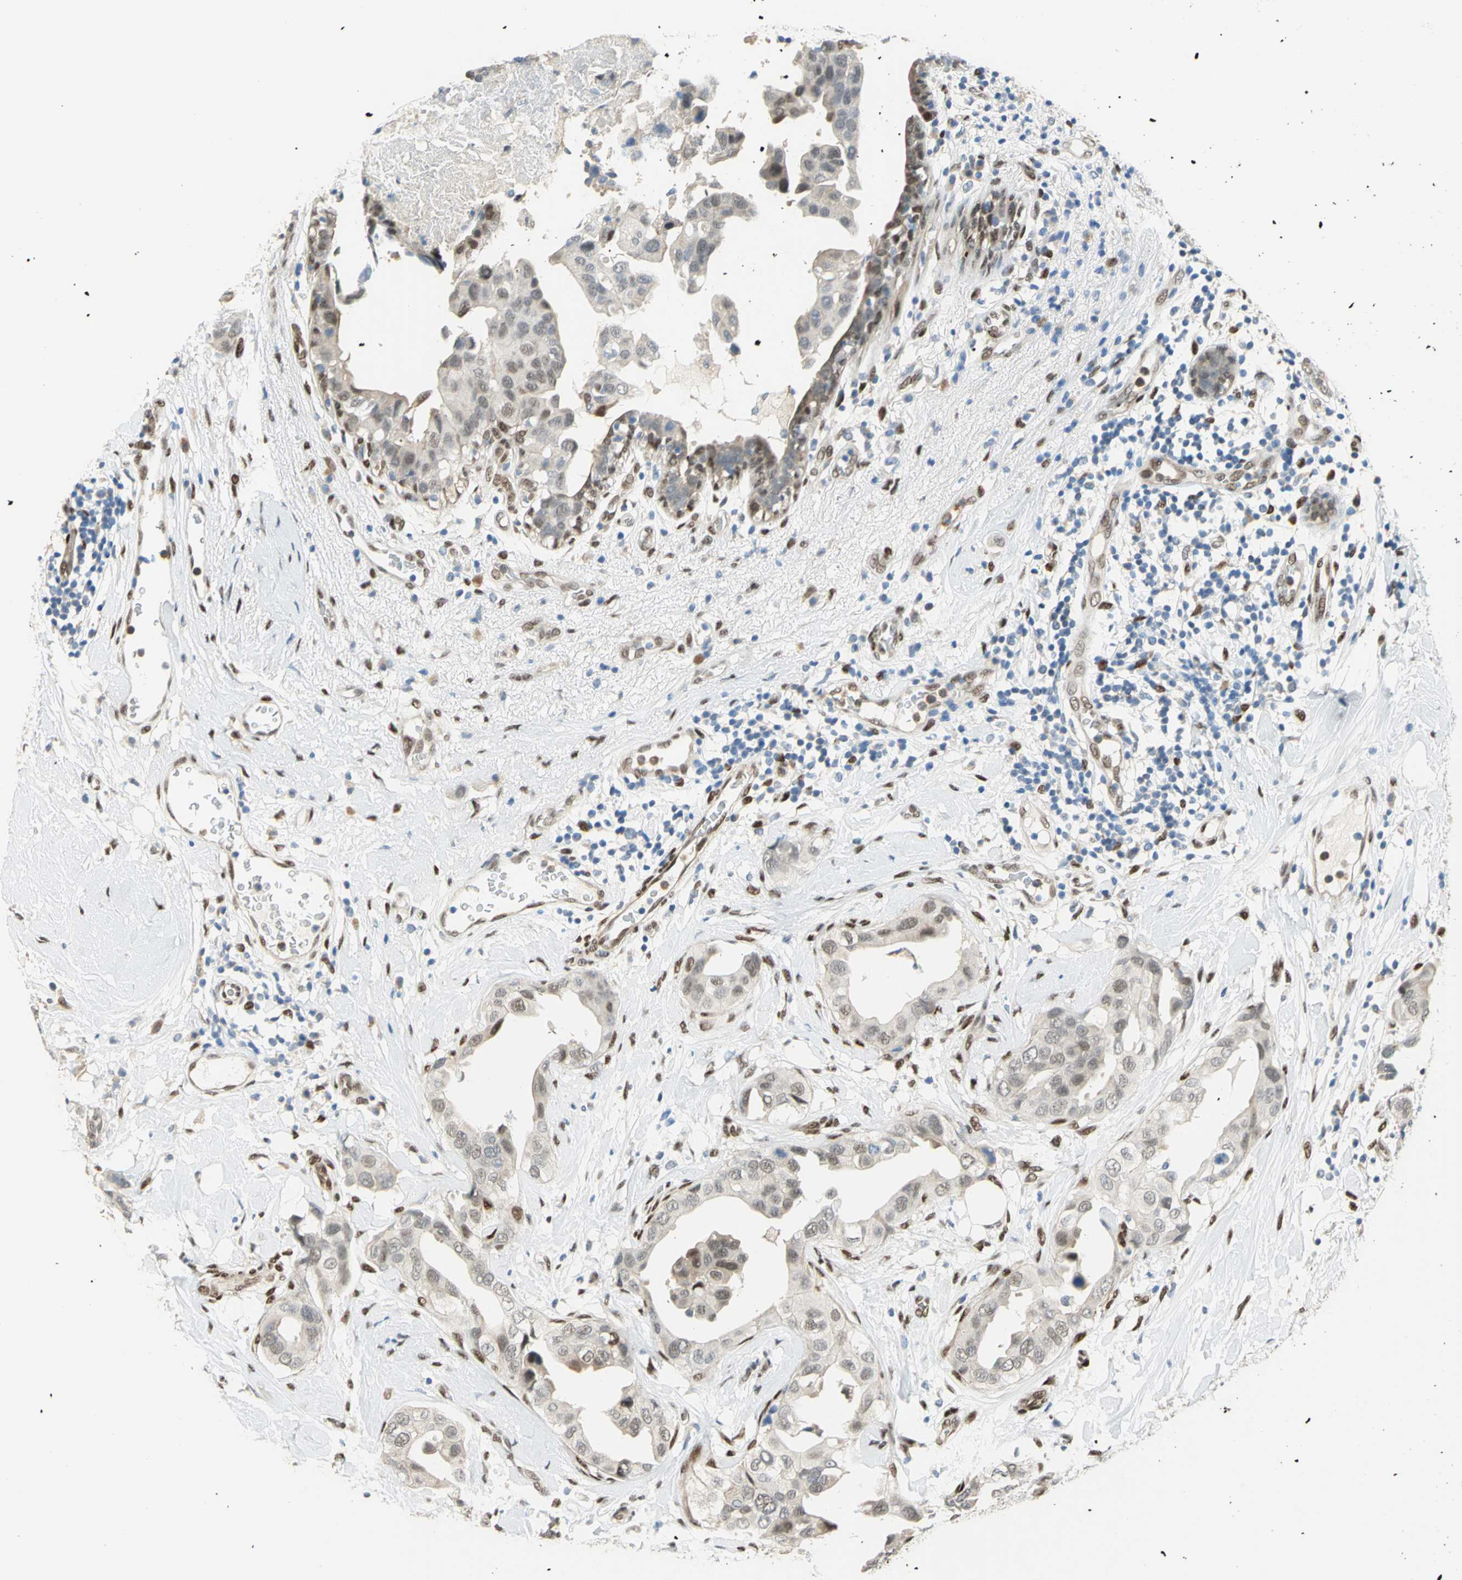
{"staining": {"intensity": "weak", "quantity": "25%-75%", "location": "cytoplasmic/membranous,nuclear"}, "tissue": "breast cancer", "cell_type": "Tumor cells", "image_type": "cancer", "snomed": [{"axis": "morphology", "description": "Duct carcinoma"}, {"axis": "topography", "description": "Breast"}], "caption": "Immunohistochemistry photomicrograph of neoplastic tissue: breast infiltrating ductal carcinoma stained using immunohistochemistry shows low levels of weak protein expression localized specifically in the cytoplasmic/membranous and nuclear of tumor cells, appearing as a cytoplasmic/membranous and nuclear brown color.", "gene": "RBFOX2", "patient": {"sex": "female", "age": 40}}